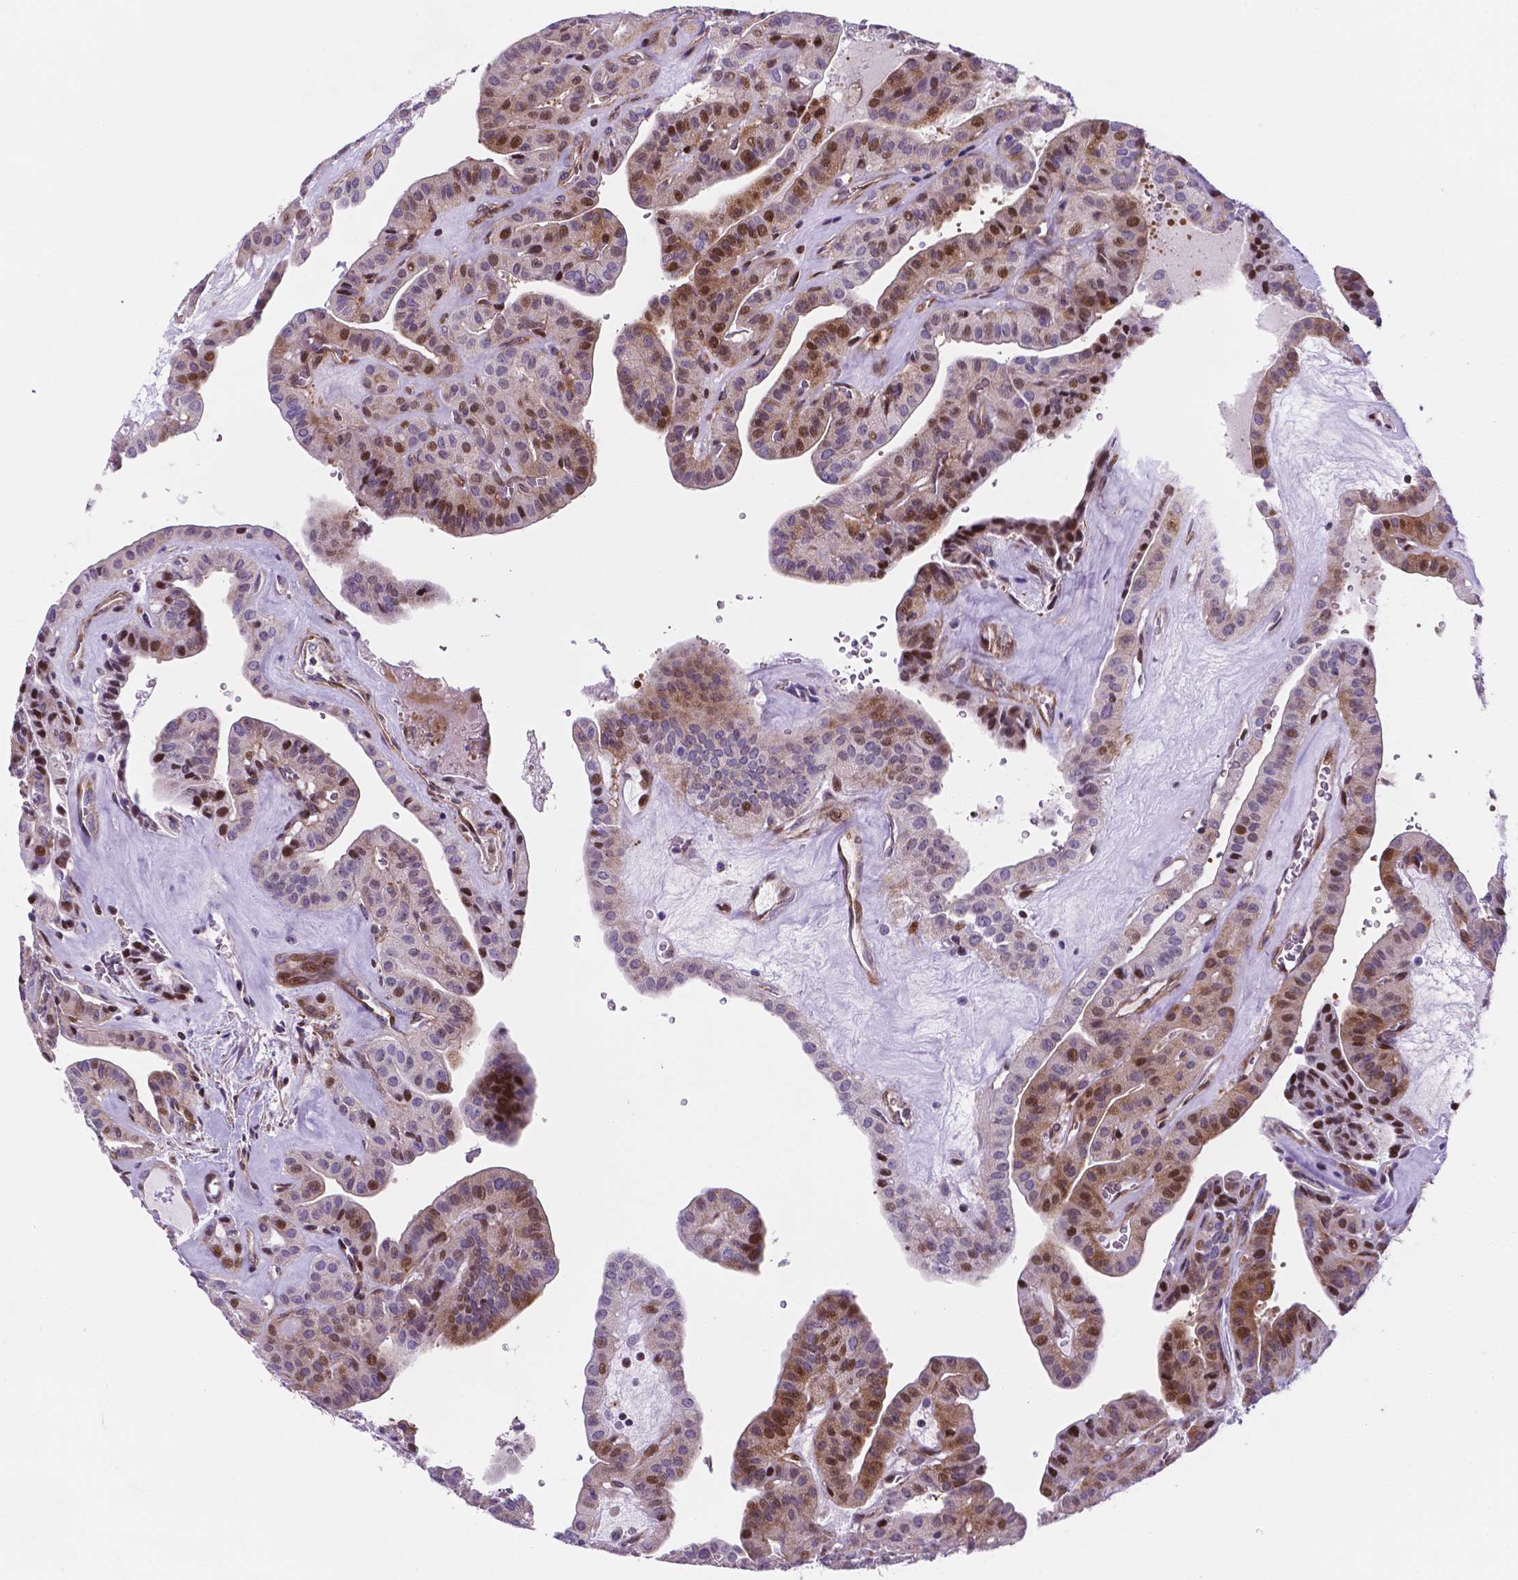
{"staining": {"intensity": "moderate", "quantity": "<25%", "location": "nuclear"}, "tissue": "thyroid cancer", "cell_type": "Tumor cells", "image_type": "cancer", "snomed": [{"axis": "morphology", "description": "Papillary adenocarcinoma, NOS"}, {"axis": "topography", "description": "Thyroid gland"}], "caption": "IHC histopathology image of neoplastic tissue: human thyroid papillary adenocarcinoma stained using immunohistochemistry (IHC) exhibits low levels of moderate protein expression localized specifically in the nuclear of tumor cells, appearing as a nuclear brown color.", "gene": "TM4SF20", "patient": {"sex": "male", "age": 52}}